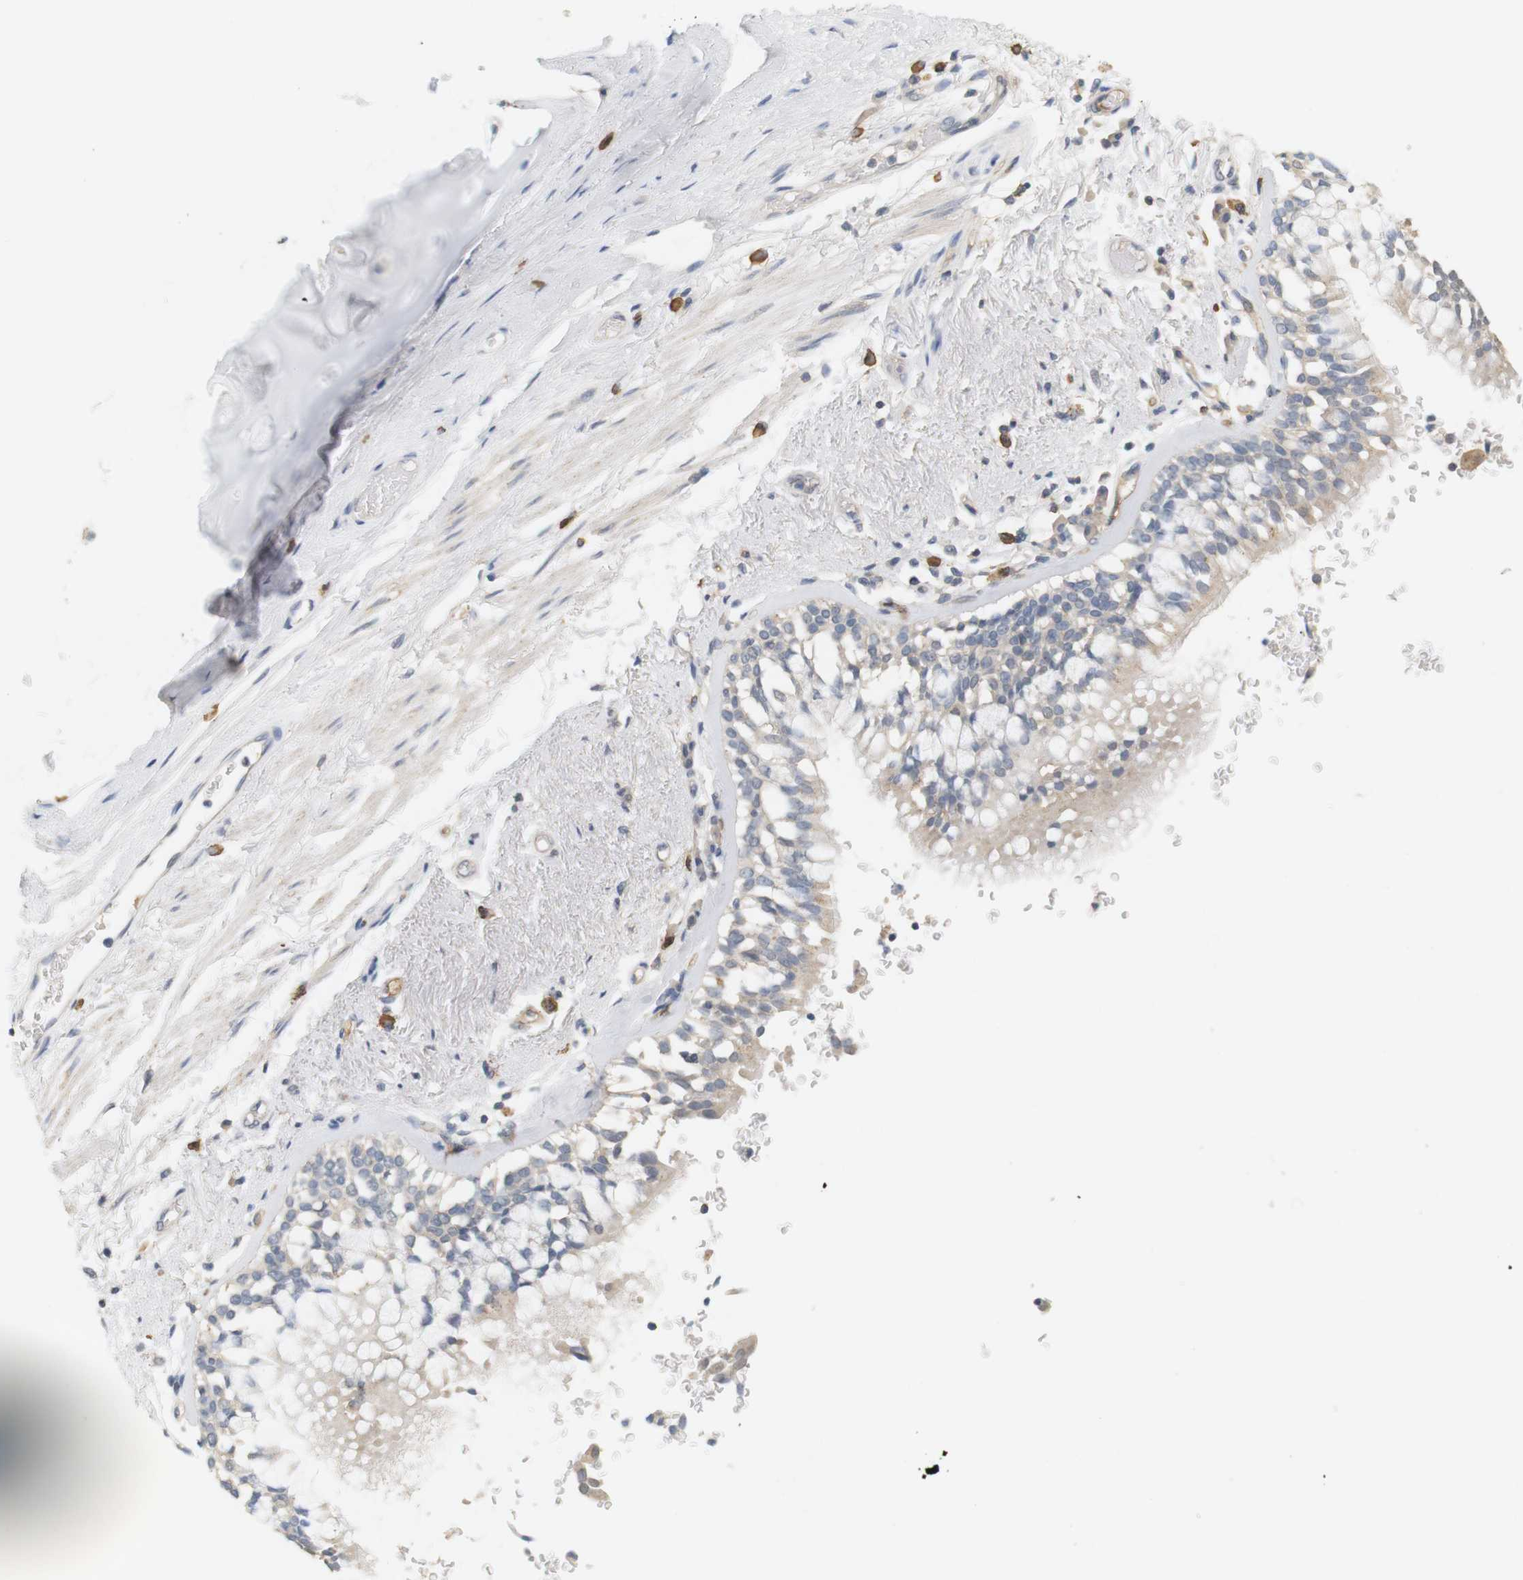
{"staining": {"intensity": "negative", "quantity": "none", "location": "none"}, "tissue": "bronchus", "cell_type": "Respiratory epithelial cells", "image_type": "normal", "snomed": [{"axis": "morphology", "description": "Normal tissue, NOS"}, {"axis": "morphology", "description": "Adenocarcinoma, NOS"}, {"axis": "topography", "description": "Bronchus"}, {"axis": "topography", "description": "Lung"}], "caption": "Immunohistochemistry (IHC) image of benign human bronchus stained for a protein (brown), which exhibits no expression in respiratory epithelial cells.", "gene": "OSR1", "patient": {"sex": "male", "age": 71}}